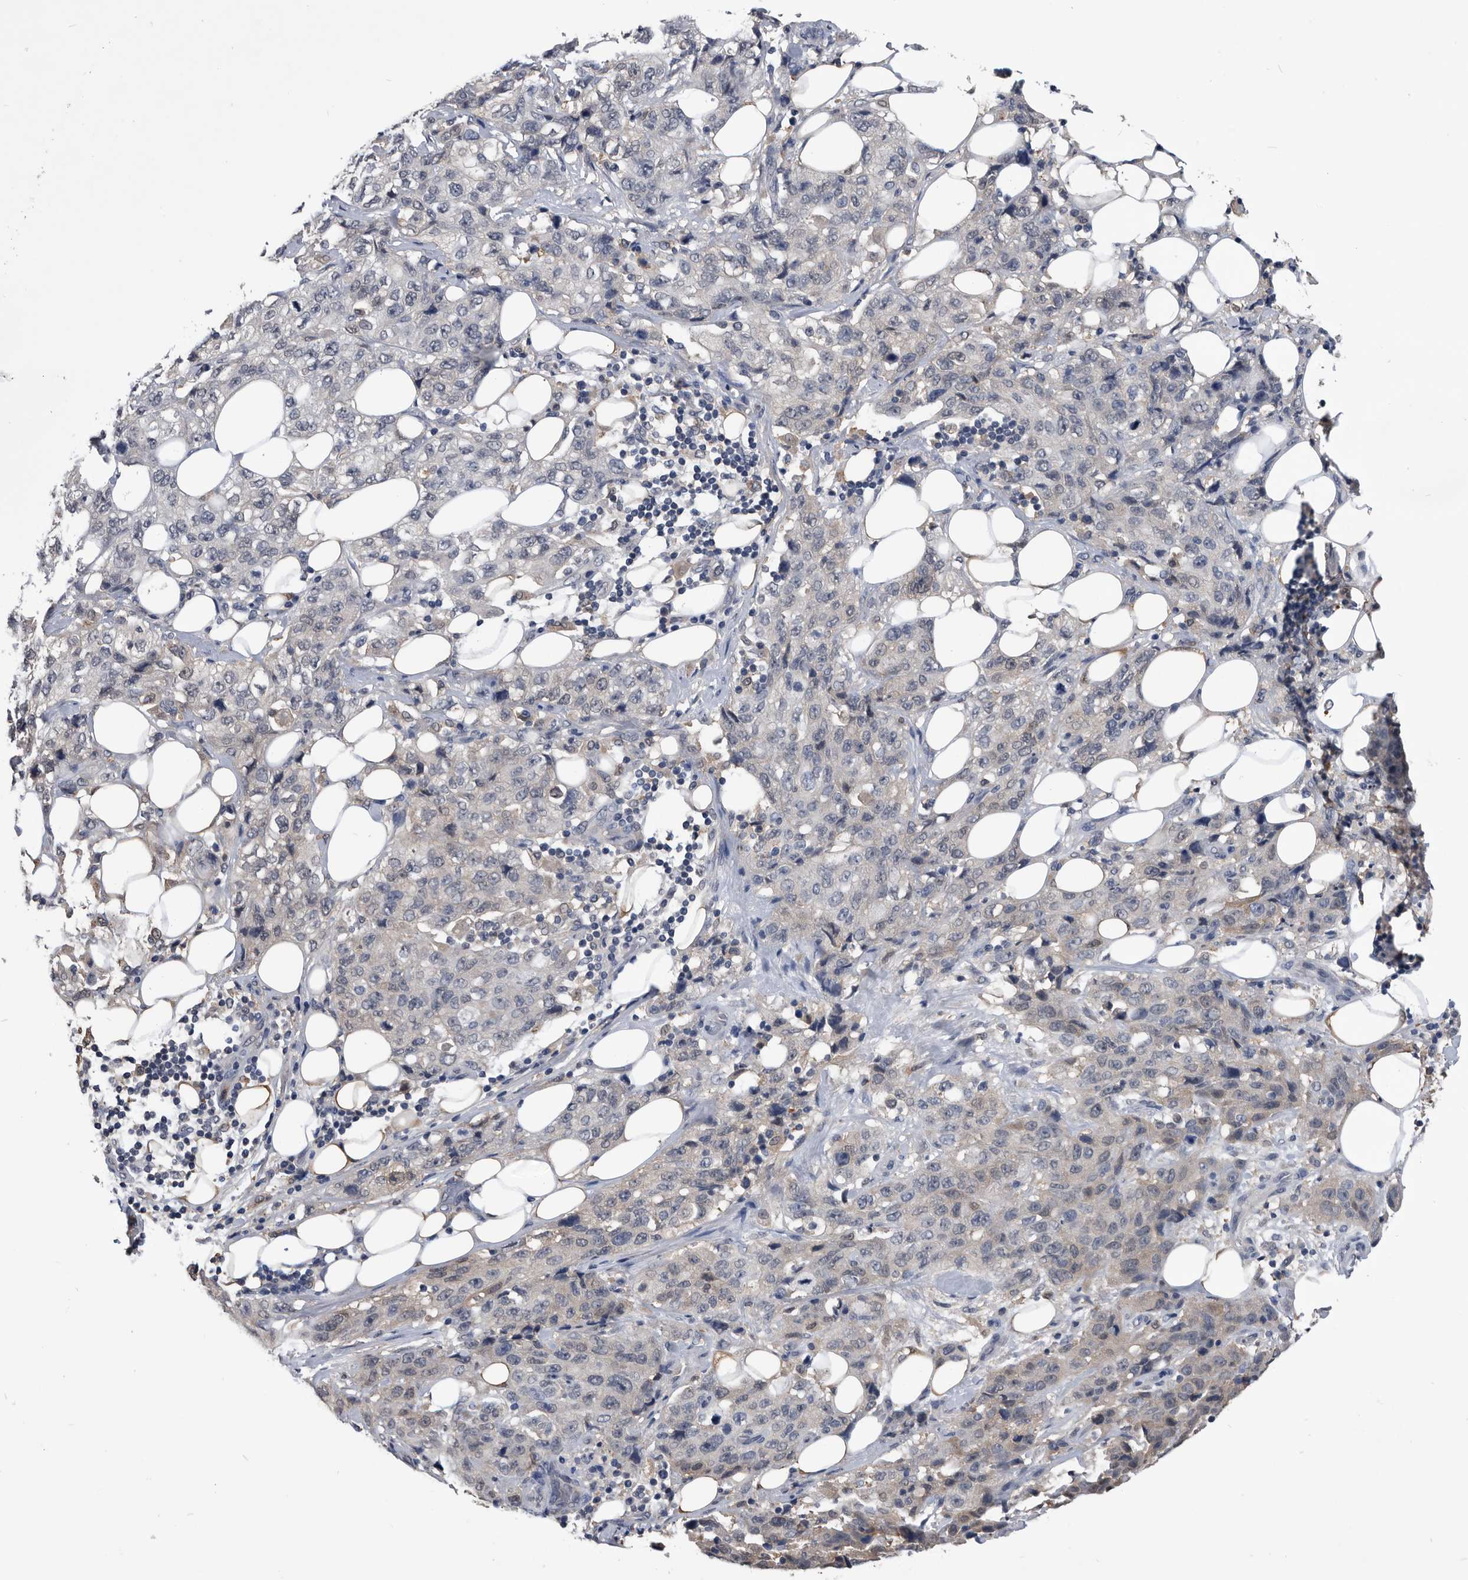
{"staining": {"intensity": "negative", "quantity": "none", "location": "none"}, "tissue": "stomach cancer", "cell_type": "Tumor cells", "image_type": "cancer", "snomed": [{"axis": "morphology", "description": "Adenocarcinoma, NOS"}, {"axis": "topography", "description": "Stomach"}], "caption": "Immunohistochemistry micrograph of neoplastic tissue: human stomach cancer (adenocarcinoma) stained with DAB (3,3'-diaminobenzidine) displays no significant protein positivity in tumor cells.", "gene": "PDXK", "patient": {"sex": "male", "age": 48}}